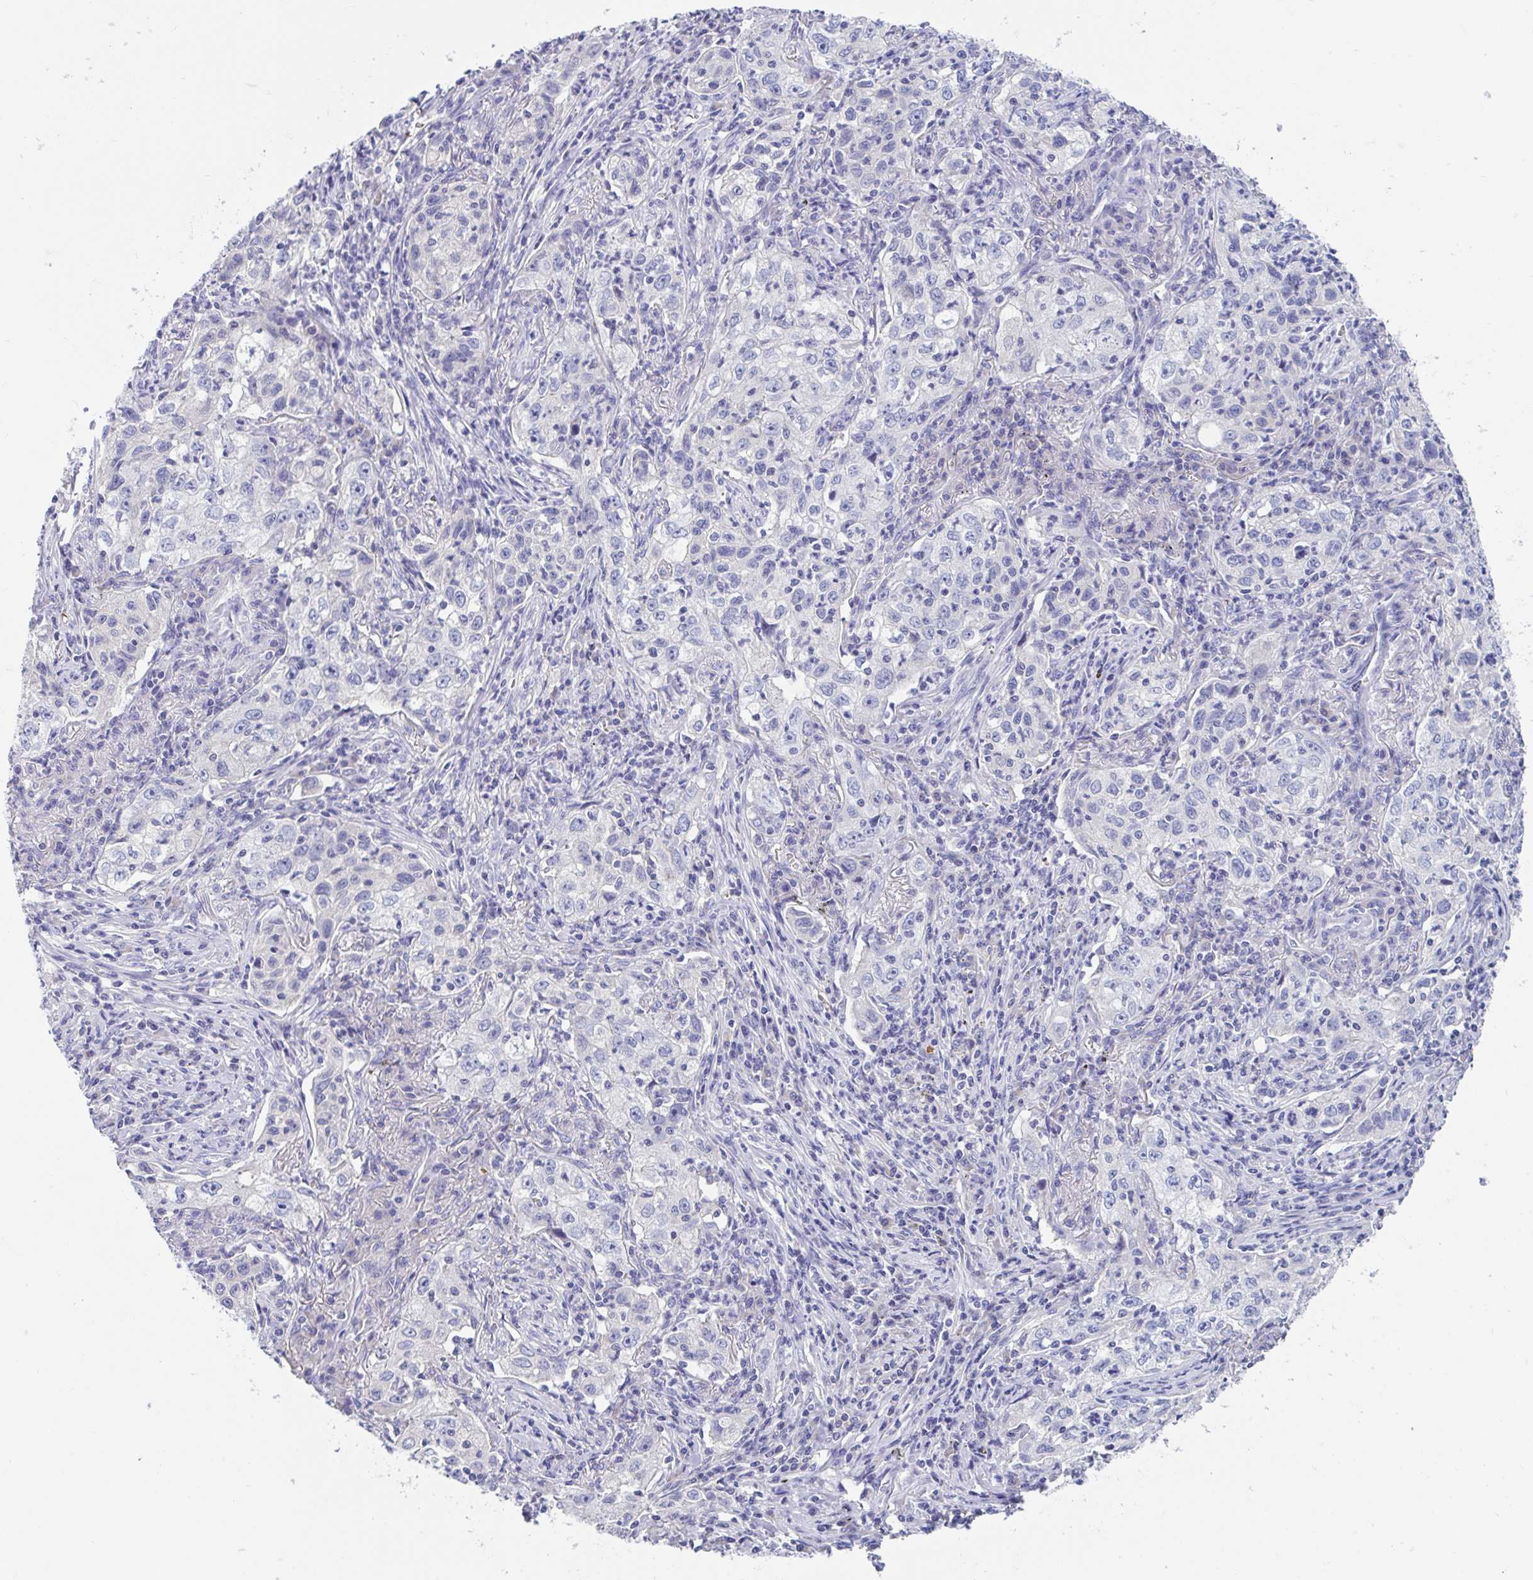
{"staining": {"intensity": "negative", "quantity": "none", "location": "none"}, "tissue": "lung cancer", "cell_type": "Tumor cells", "image_type": "cancer", "snomed": [{"axis": "morphology", "description": "Squamous cell carcinoma, NOS"}, {"axis": "topography", "description": "Lung"}], "caption": "The micrograph shows no staining of tumor cells in squamous cell carcinoma (lung). (DAB immunohistochemistry with hematoxylin counter stain).", "gene": "TTC30B", "patient": {"sex": "male", "age": 71}}